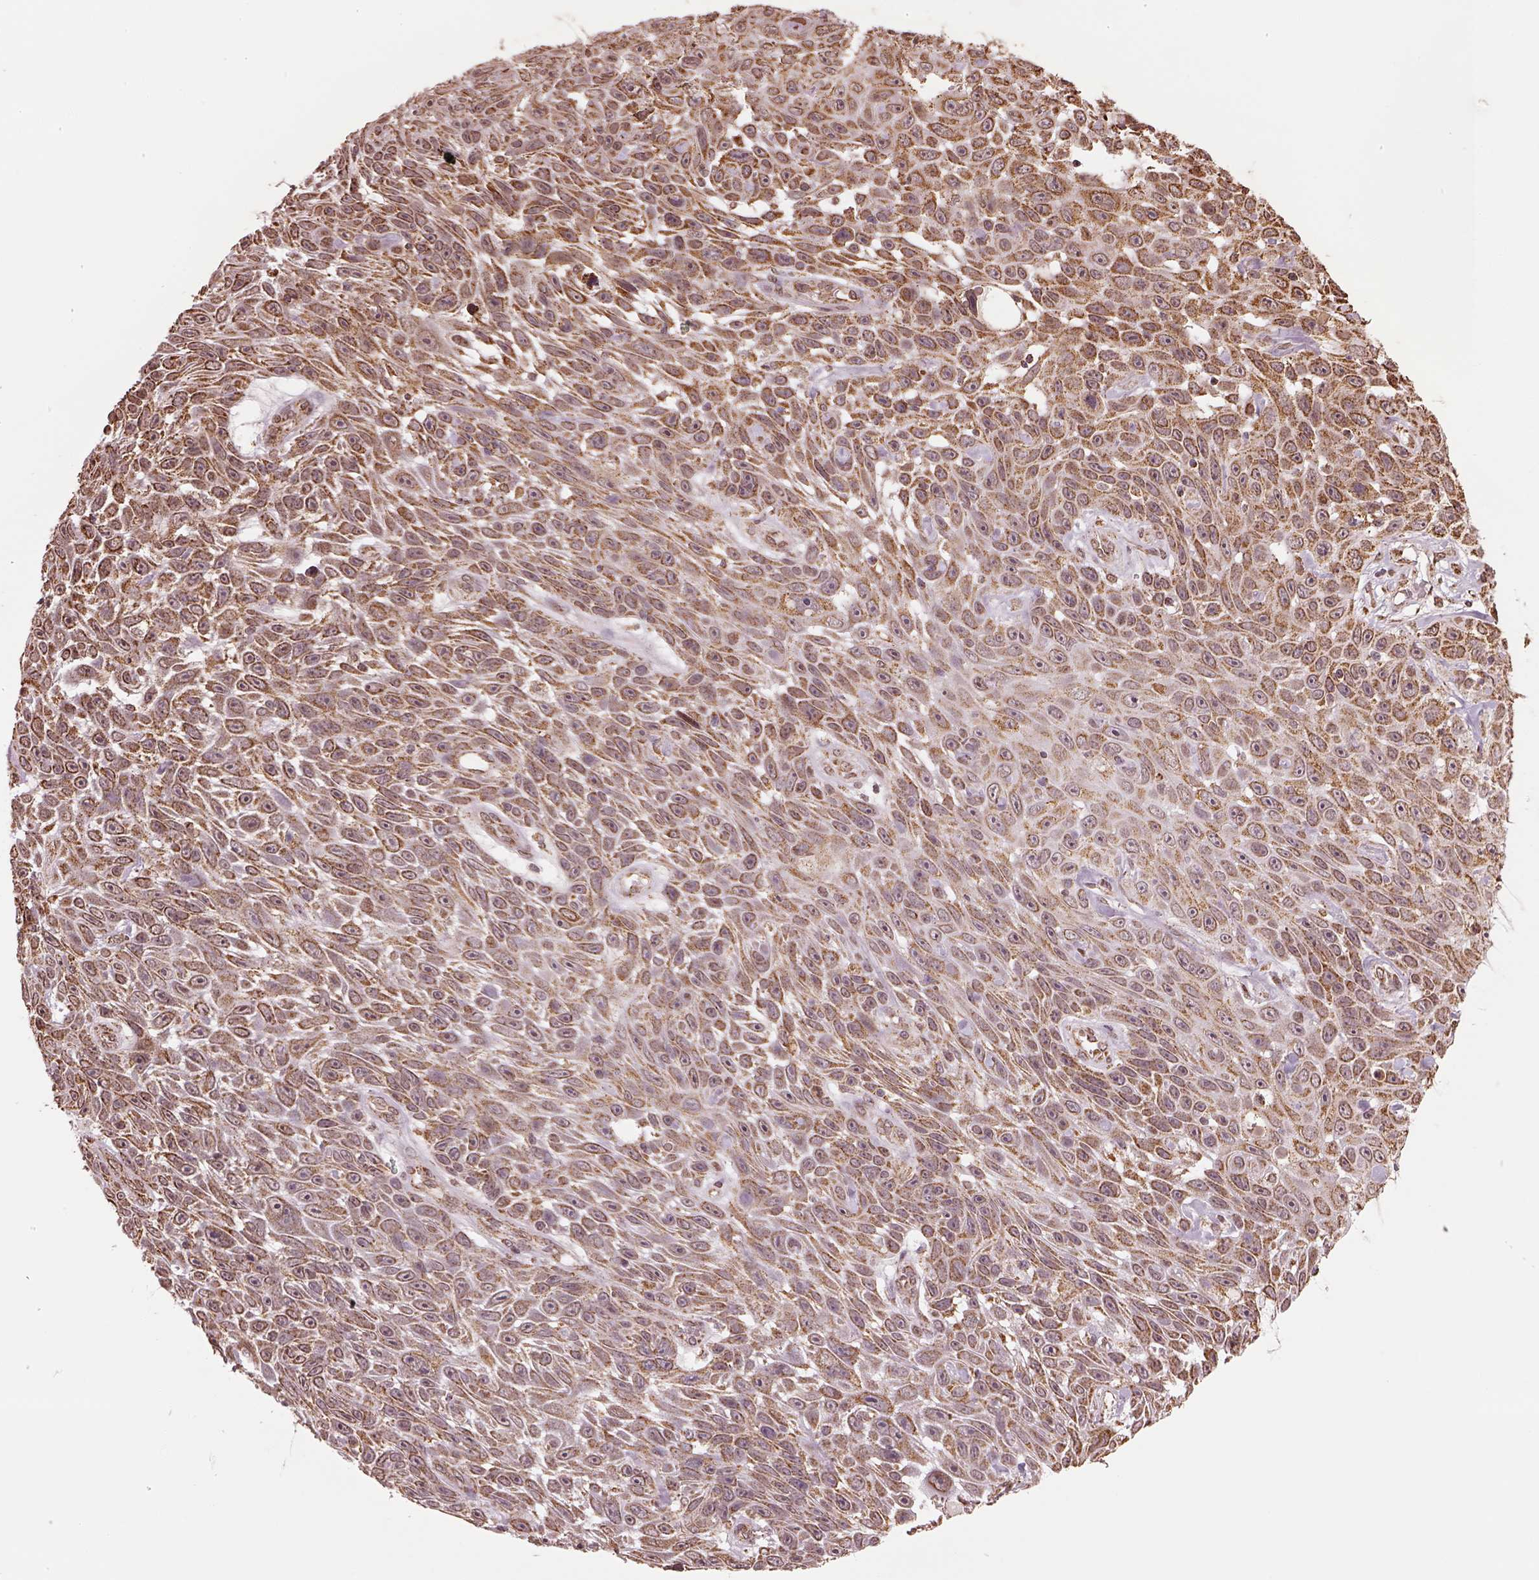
{"staining": {"intensity": "moderate", "quantity": ">75%", "location": "cytoplasmic/membranous"}, "tissue": "skin cancer", "cell_type": "Tumor cells", "image_type": "cancer", "snomed": [{"axis": "morphology", "description": "Squamous cell carcinoma, NOS"}, {"axis": "topography", "description": "Skin"}], "caption": "A brown stain labels moderate cytoplasmic/membranous positivity of a protein in squamous cell carcinoma (skin) tumor cells.", "gene": "ACOT2", "patient": {"sex": "male", "age": 82}}